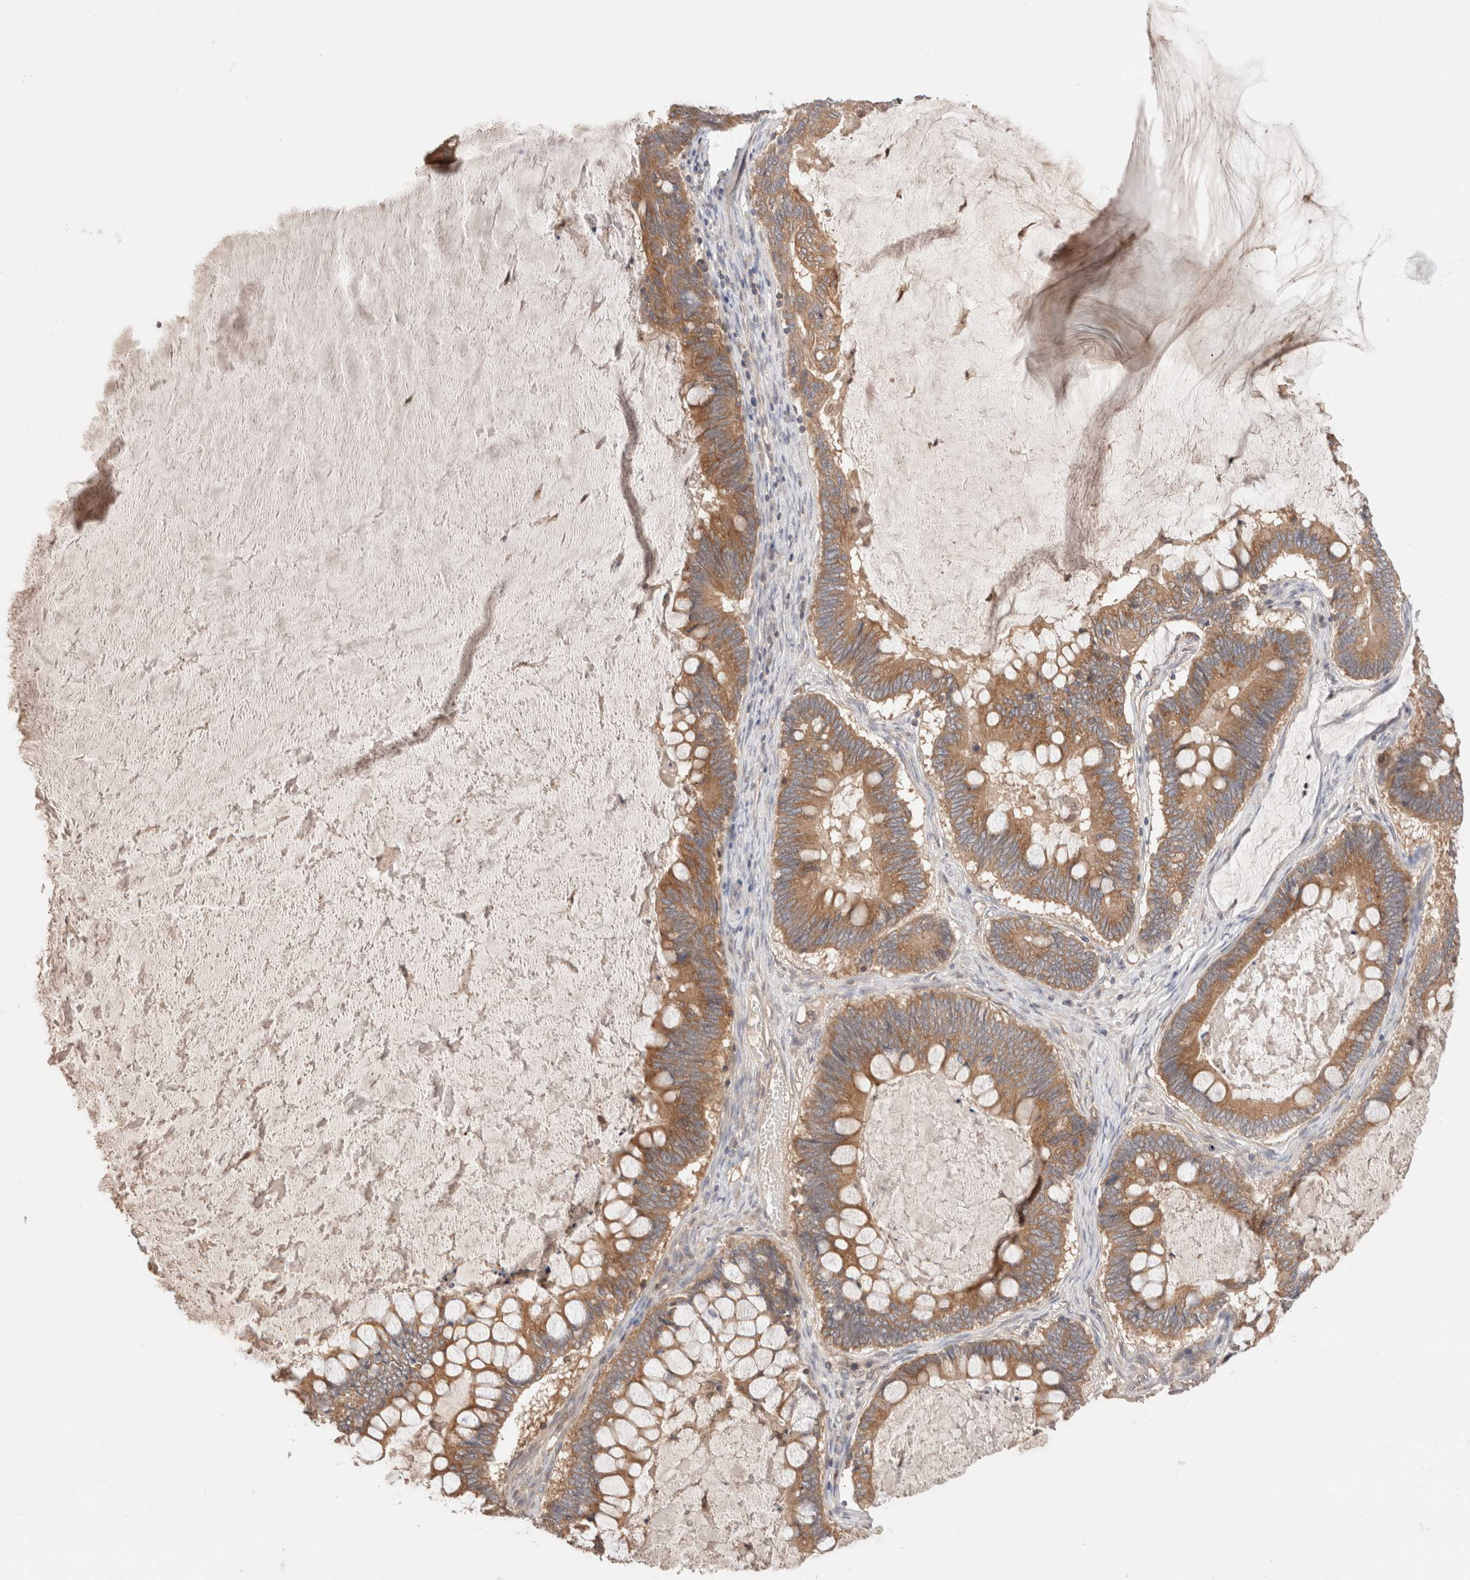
{"staining": {"intensity": "moderate", "quantity": ">75%", "location": "cytoplasmic/membranous"}, "tissue": "ovarian cancer", "cell_type": "Tumor cells", "image_type": "cancer", "snomed": [{"axis": "morphology", "description": "Cystadenocarcinoma, mucinous, NOS"}, {"axis": "topography", "description": "Ovary"}], "caption": "This is an image of IHC staining of ovarian cancer (mucinous cystadenocarcinoma), which shows moderate expression in the cytoplasmic/membranous of tumor cells.", "gene": "SIKE1", "patient": {"sex": "female", "age": 61}}